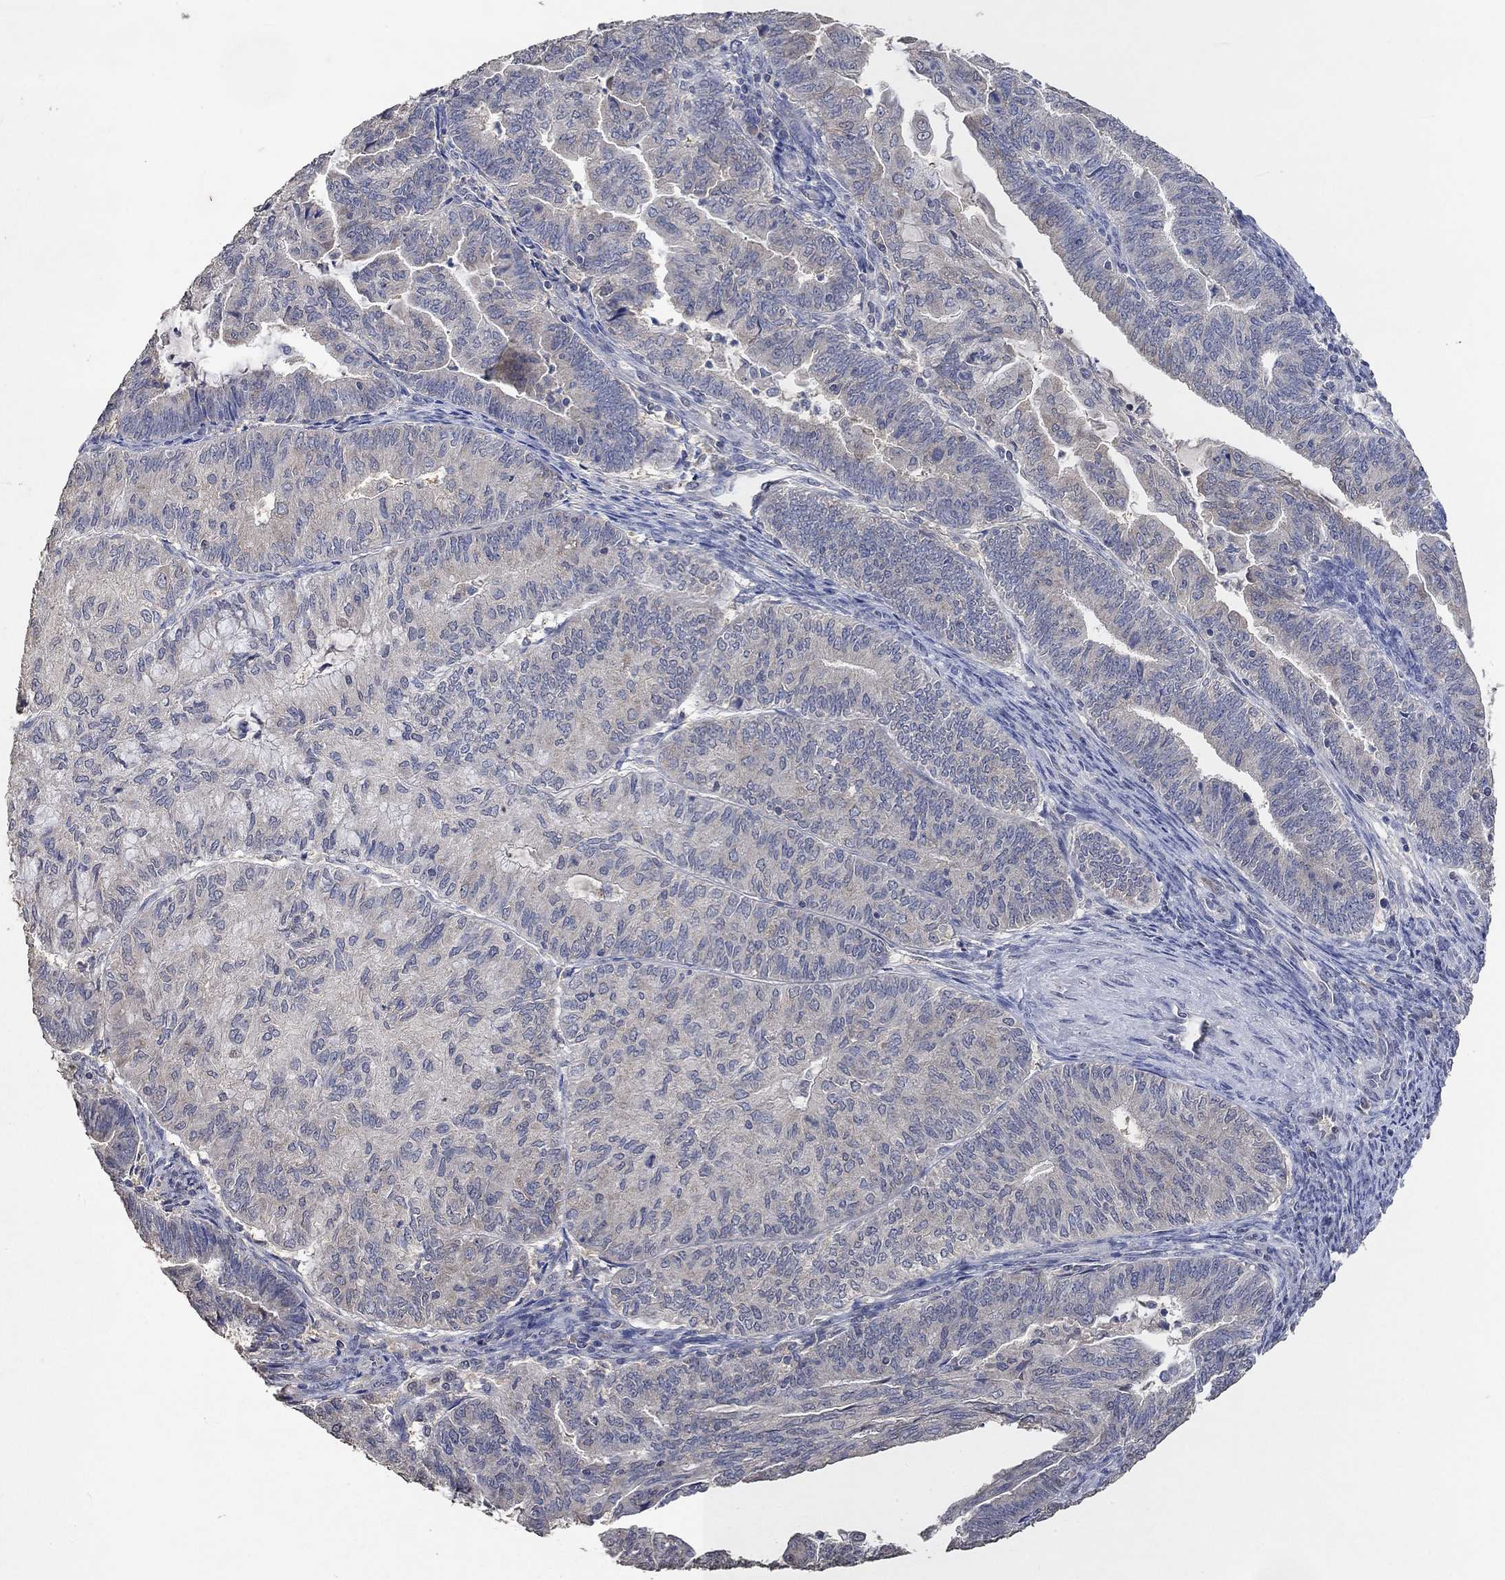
{"staining": {"intensity": "negative", "quantity": "none", "location": "none"}, "tissue": "endometrial cancer", "cell_type": "Tumor cells", "image_type": "cancer", "snomed": [{"axis": "morphology", "description": "Adenocarcinoma, NOS"}, {"axis": "topography", "description": "Endometrium"}], "caption": "IHC of human endometrial cancer shows no staining in tumor cells.", "gene": "PTPN20", "patient": {"sex": "female", "age": 82}}